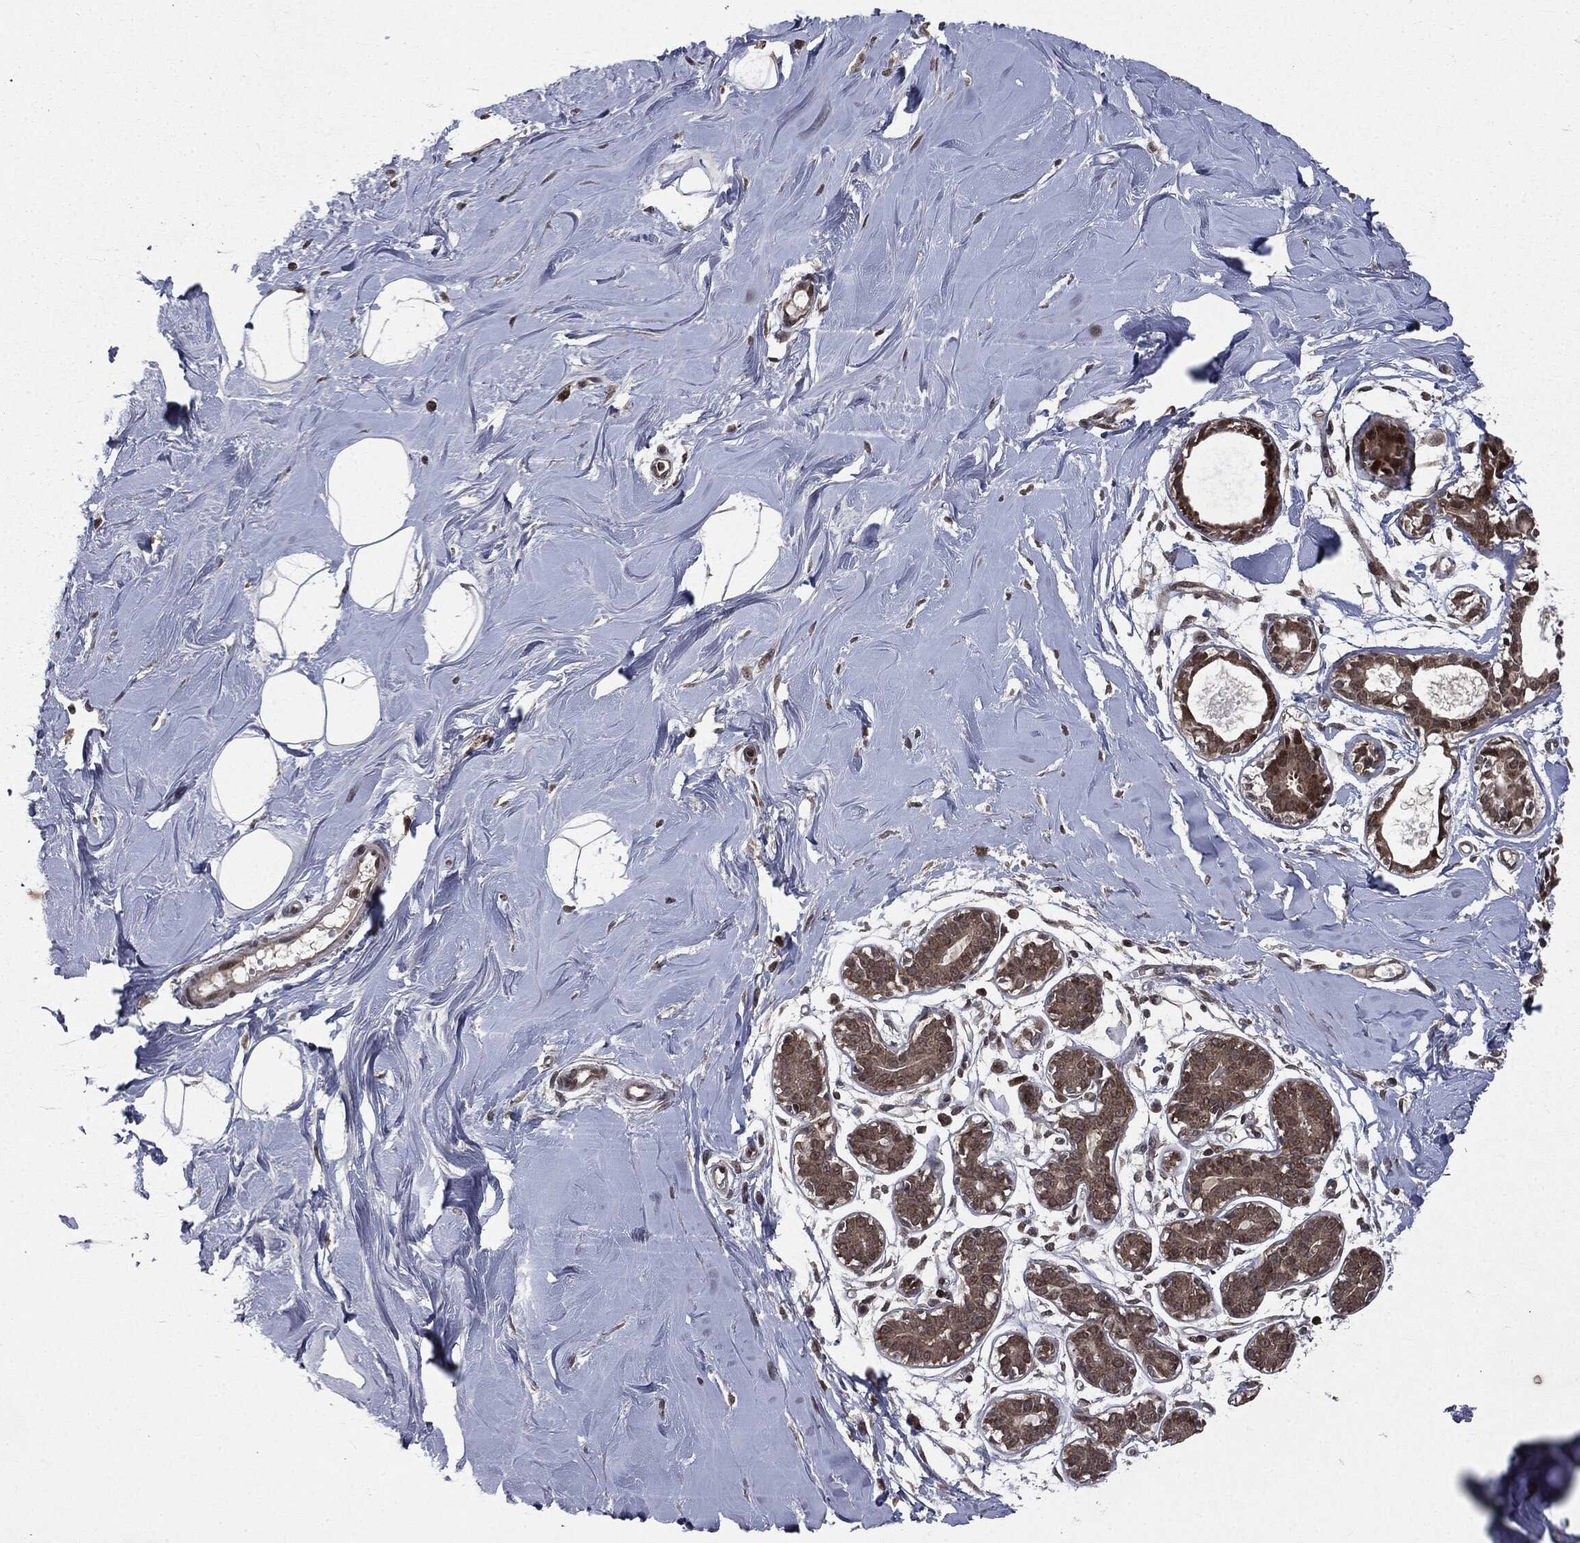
{"staining": {"intensity": "negative", "quantity": "none", "location": "none"}, "tissue": "adipose tissue", "cell_type": "Adipocytes", "image_type": "normal", "snomed": [{"axis": "morphology", "description": "Normal tissue, NOS"}, {"axis": "topography", "description": "Breast"}], "caption": "The immunohistochemistry image has no significant expression in adipocytes of adipose tissue.", "gene": "STAU2", "patient": {"sex": "female", "age": 49}}